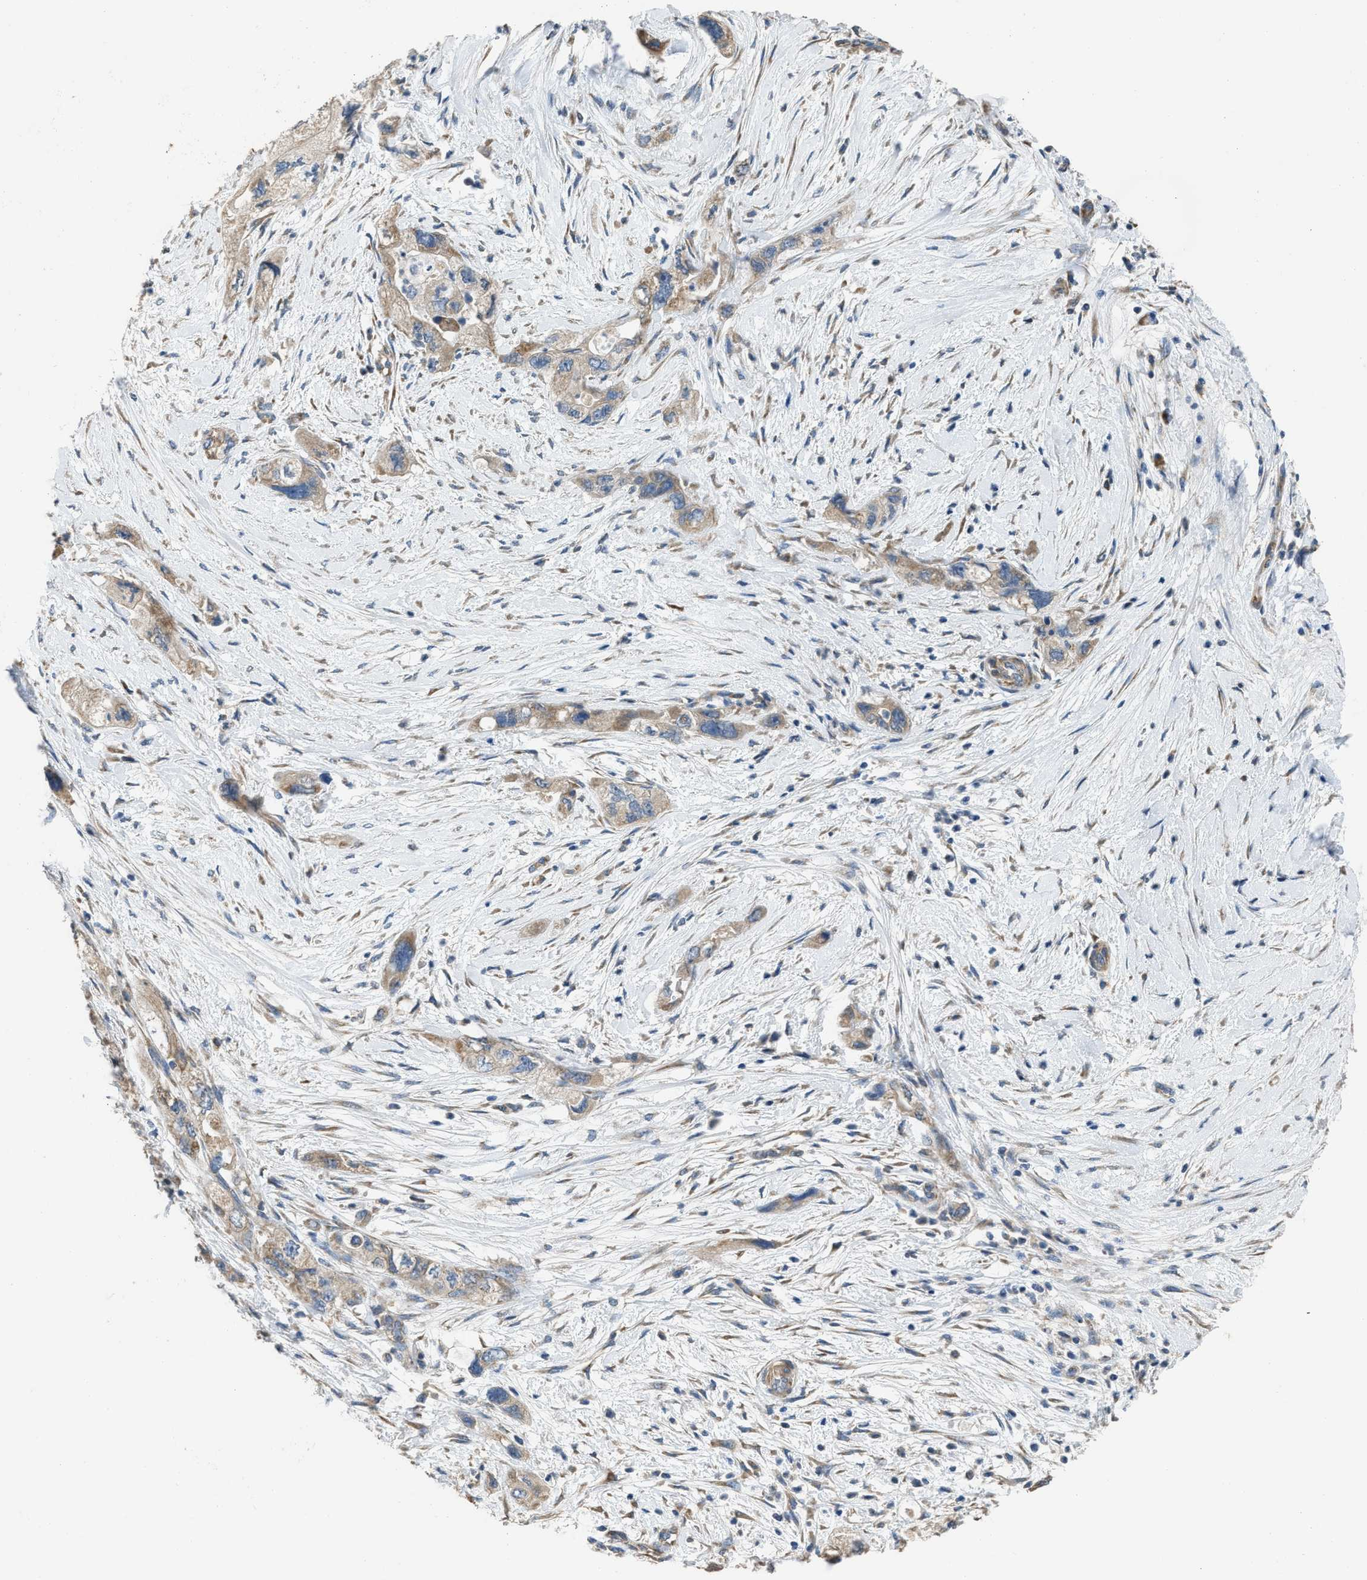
{"staining": {"intensity": "weak", "quantity": ">75%", "location": "cytoplasmic/membranous"}, "tissue": "pancreatic cancer", "cell_type": "Tumor cells", "image_type": "cancer", "snomed": [{"axis": "morphology", "description": "Adenocarcinoma, NOS"}, {"axis": "topography", "description": "Pancreas"}], "caption": "Human pancreatic cancer (adenocarcinoma) stained for a protein (brown) shows weak cytoplasmic/membranous positive staining in about >75% of tumor cells.", "gene": "TMEM150A", "patient": {"sex": "female", "age": 73}}